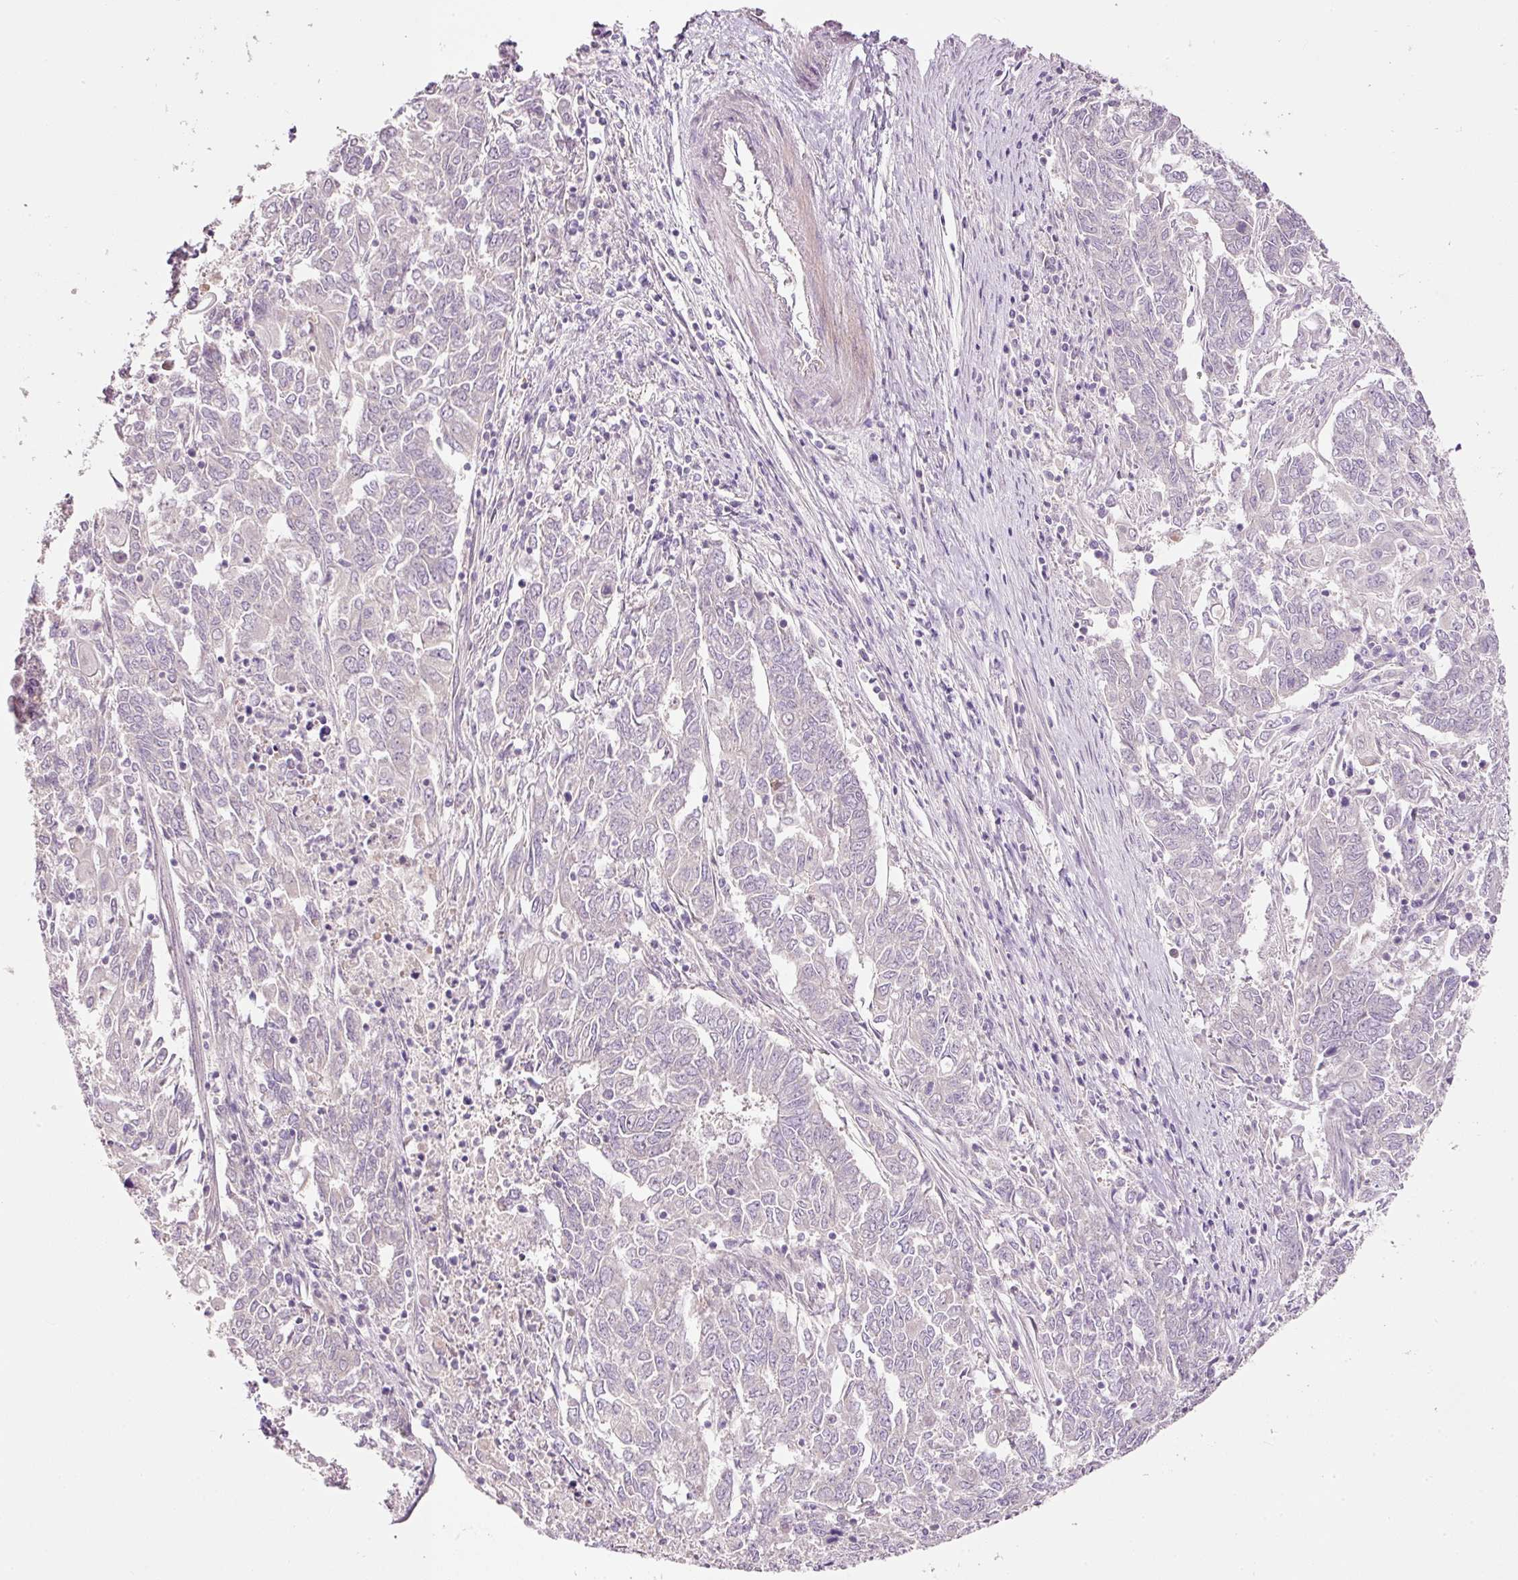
{"staining": {"intensity": "negative", "quantity": "none", "location": "none"}, "tissue": "endometrial cancer", "cell_type": "Tumor cells", "image_type": "cancer", "snomed": [{"axis": "morphology", "description": "Adenocarcinoma, NOS"}, {"axis": "topography", "description": "Endometrium"}], "caption": "High power microscopy photomicrograph of an immunohistochemistry micrograph of endometrial cancer (adenocarcinoma), revealing no significant expression in tumor cells. (DAB immunohistochemistry with hematoxylin counter stain).", "gene": "TENT5C", "patient": {"sex": "female", "age": 54}}